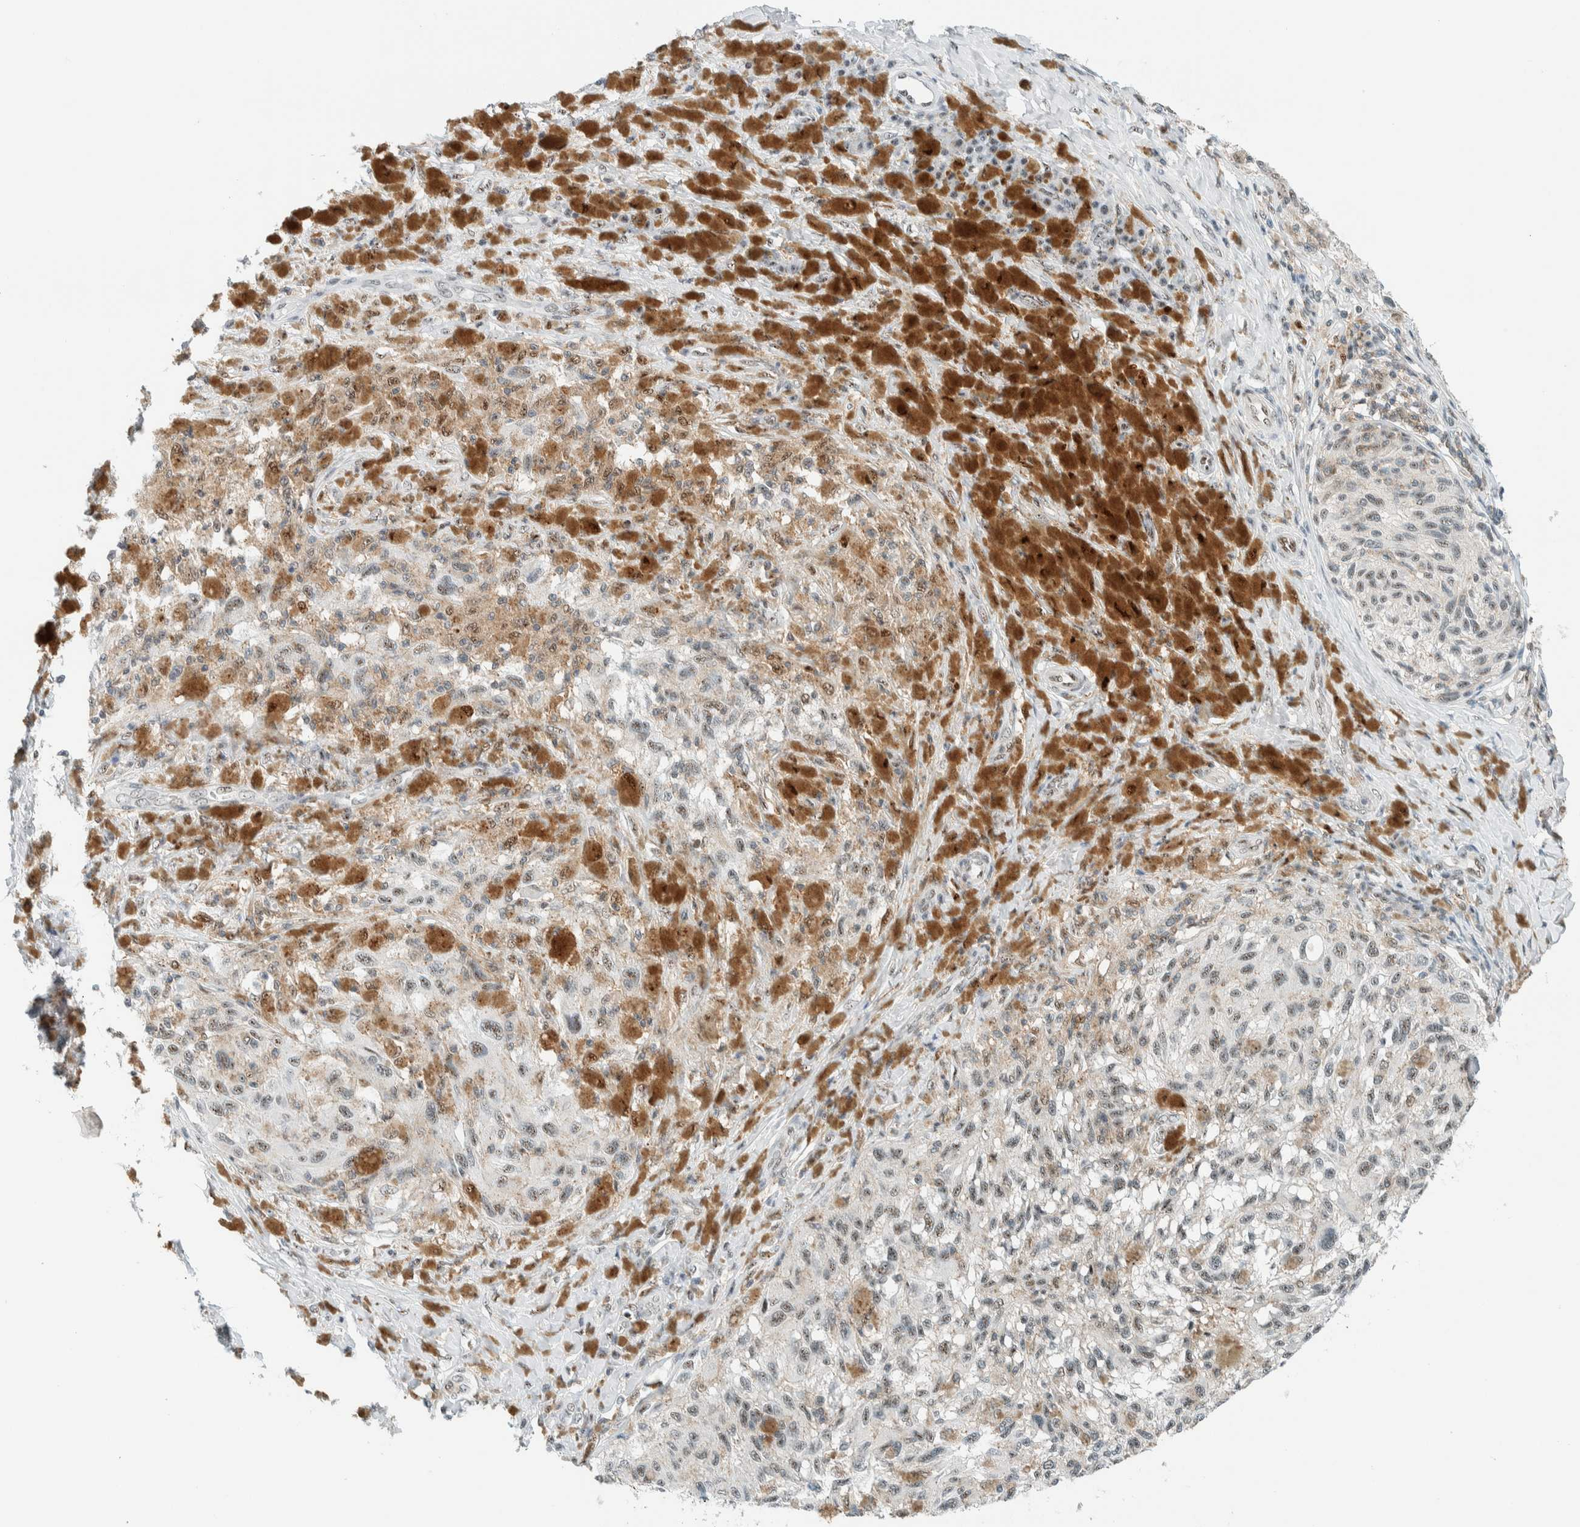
{"staining": {"intensity": "weak", "quantity": "<25%", "location": "nuclear"}, "tissue": "melanoma", "cell_type": "Tumor cells", "image_type": "cancer", "snomed": [{"axis": "morphology", "description": "Malignant melanoma, NOS"}, {"axis": "topography", "description": "Skin"}], "caption": "An immunohistochemistry image of malignant melanoma is shown. There is no staining in tumor cells of malignant melanoma.", "gene": "CYSRT1", "patient": {"sex": "female", "age": 73}}